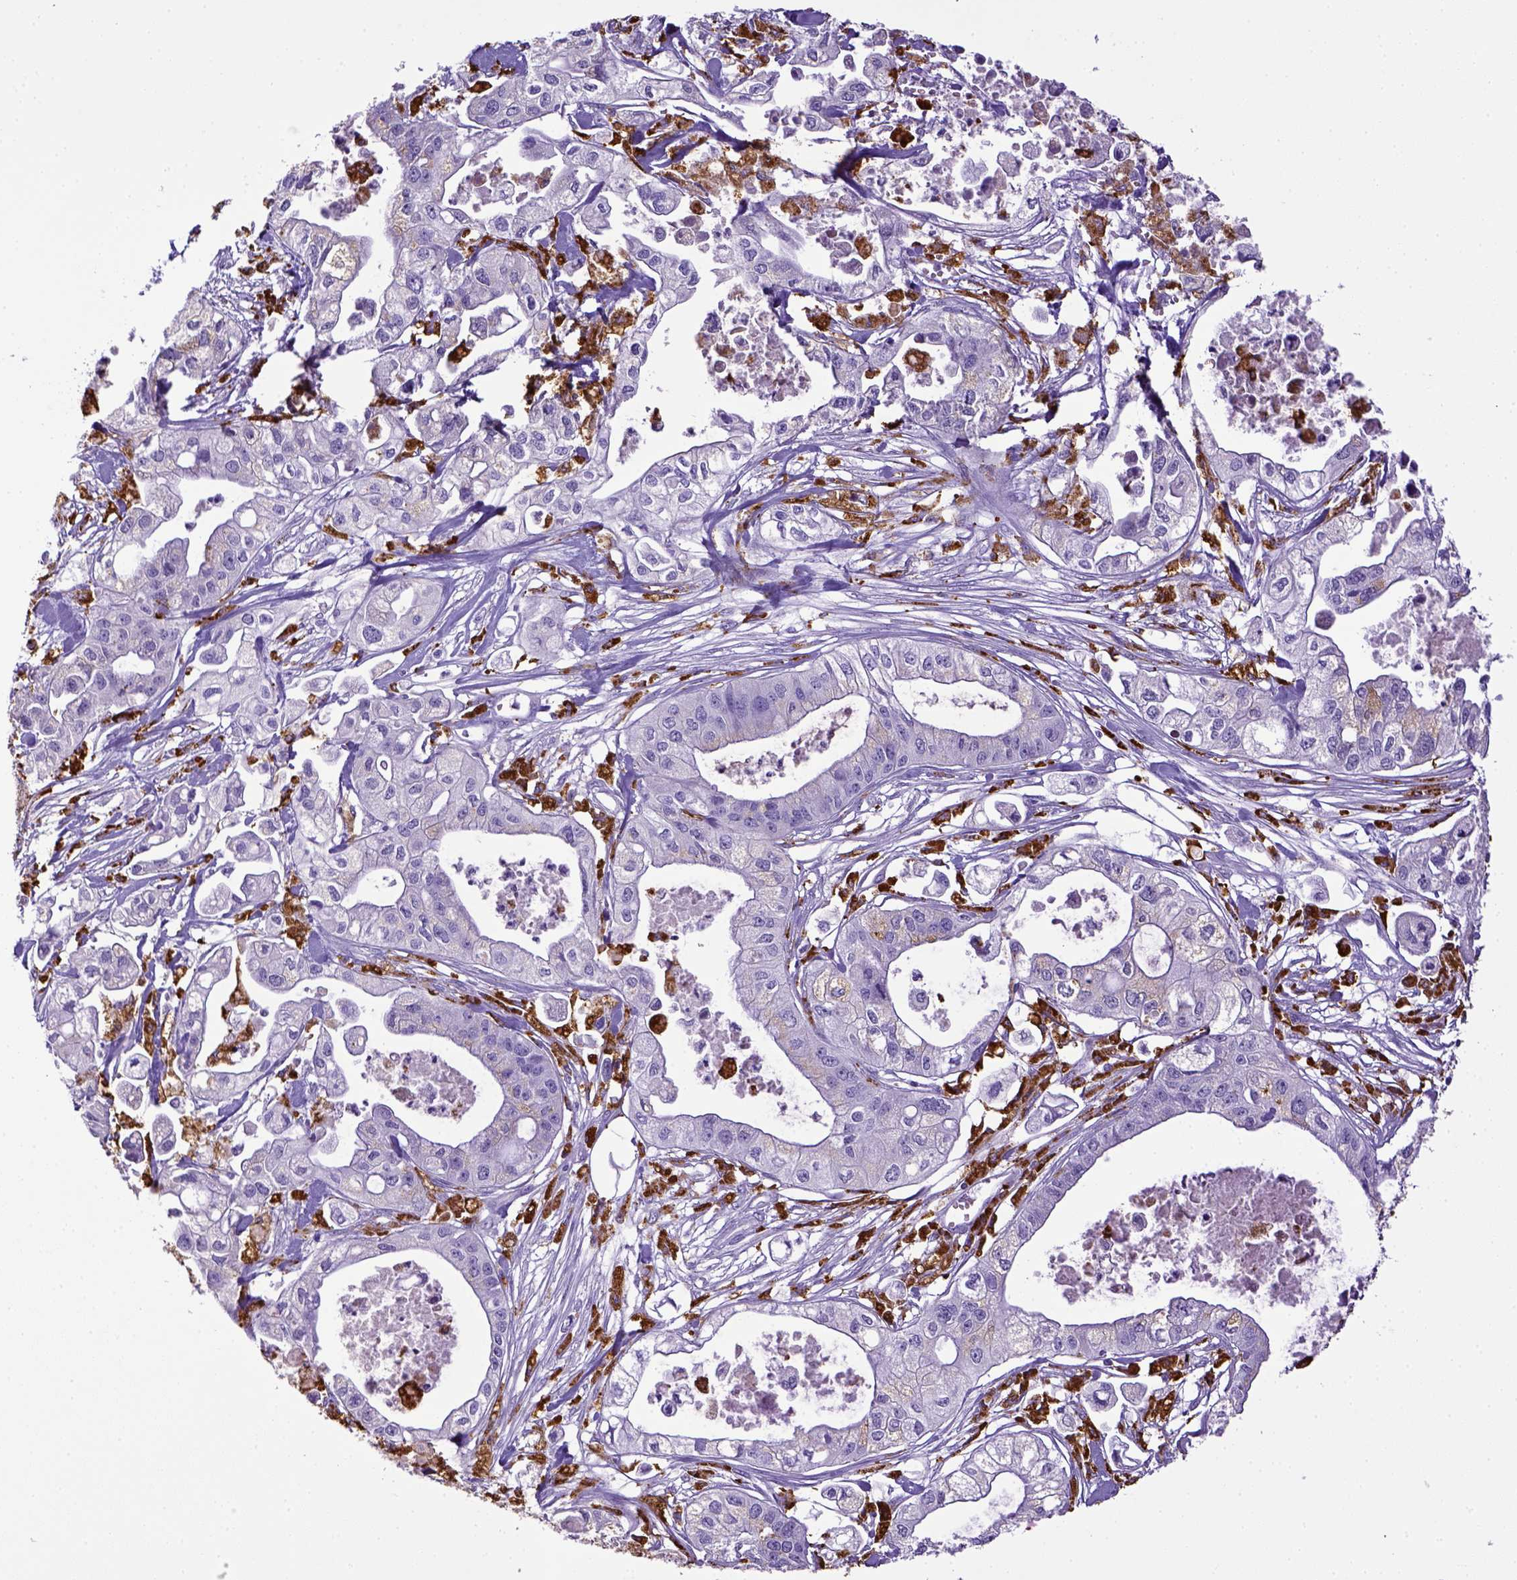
{"staining": {"intensity": "negative", "quantity": "none", "location": "none"}, "tissue": "pancreatic cancer", "cell_type": "Tumor cells", "image_type": "cancer", "snomed": [{"axis": "morphology", "description": "Adenocarcinoma, NOS"}, {"axis": "topography", "description": "Pancreas"}], "caption": "High magnification brightfield microscopy of pancreatic adenocarcinoma stained with DAB (brown) and counterstained with hematoxylin (blue): tumor cells show no significant staining.", "gene": "CD68", "patient": {"sex": "male", "age": 70}}